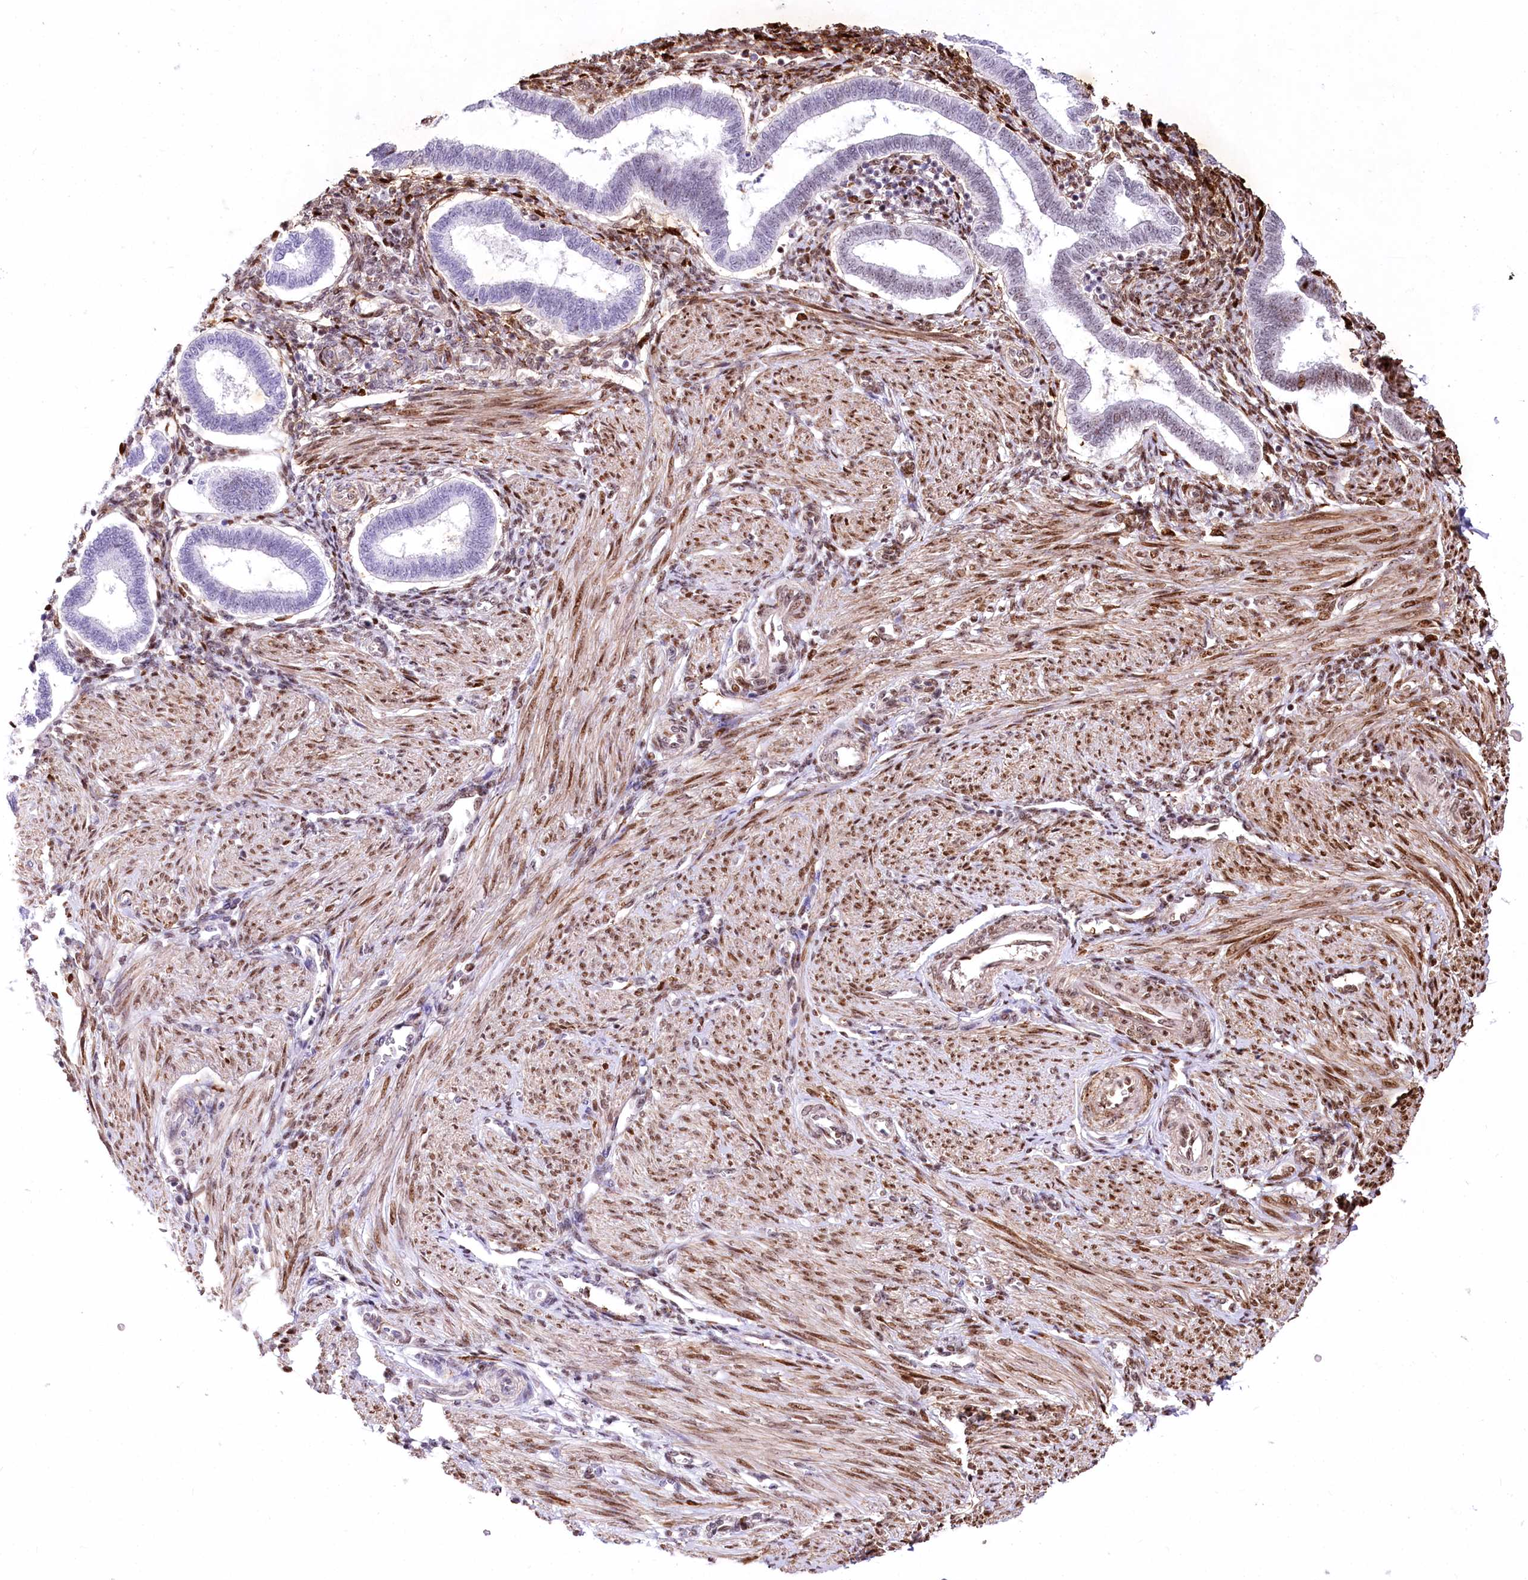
{"staining": {"intensity": "strong", "quantity": ">75%", "location": "nuclear"}, "tissue": "endometrium", "cell_type": "Cells in endometrial stroma", "image_type": "normal", "snomed": [{"axis": "morphology", "description": "Normal tissue, NOS"}, {"axis": "topography", "description": "Endometrium"}], "caption": "A brown stain shows strong nuclear staining of a protein in cells in endometrial stroma of benign endometrium. (Stains: DAB (3,3'-diaminobenzidine) in brown, nuclei in blue, Microscopy: brightfield microscopy at high magnification).", "gene": "PTMS", "patient": {"sex": "female", "age": 24}}